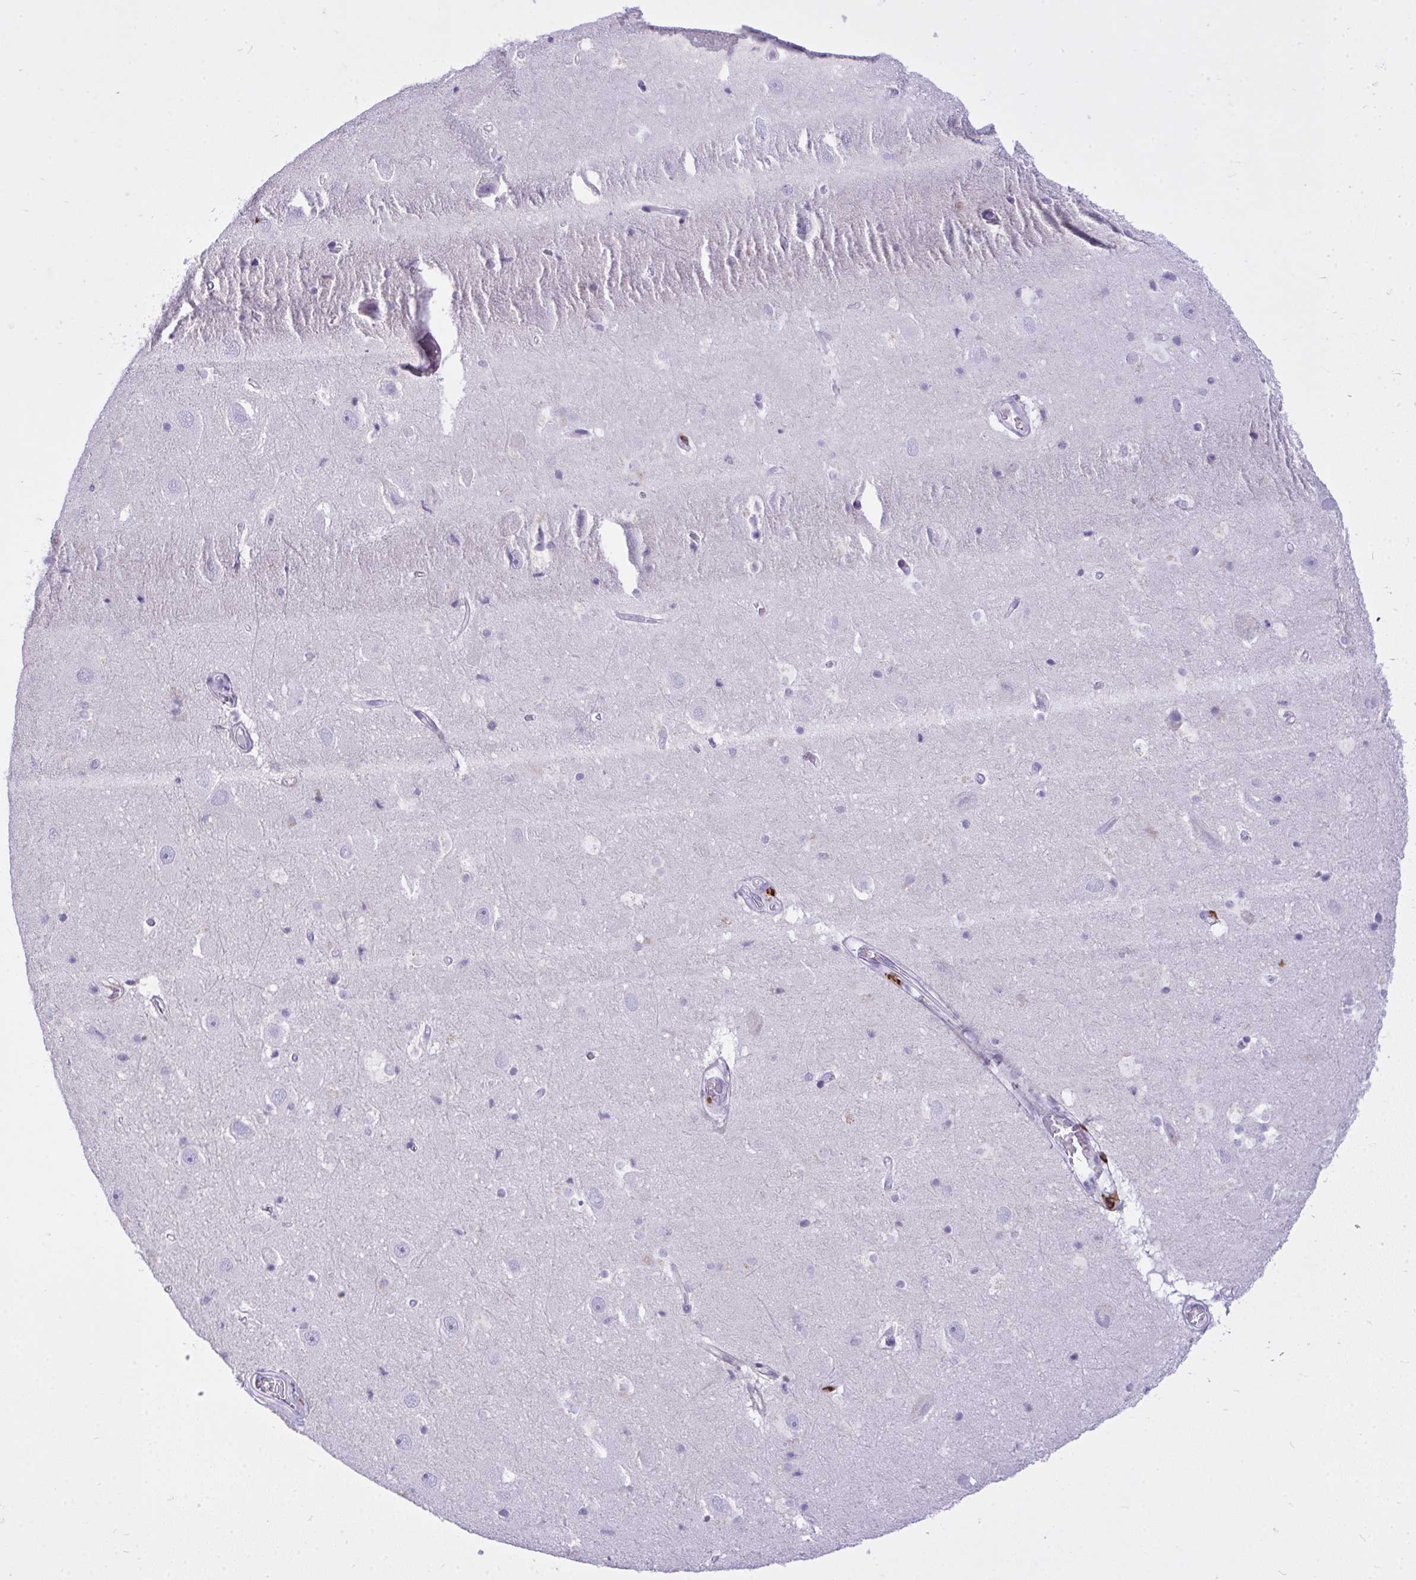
{"staining": {"intensity": "negative", "quantity": "none", "location": "none"}, "tissue": "hippocampus", "cell_type": "Glial cells", "image_type": "normal", "snomed": [{"axis": "morphology", "description": "Normal tissue, NOS"}, {"axis": "topography", "description": "Hippocampus"}], "caption": "A high-resolution histopathology image shows immunohistochemistry staining of benign hippocampus, which displays no significant positivity in glial cells.", "gene": "AP5M1", "patient": {"sex": "male", "age": 26}}